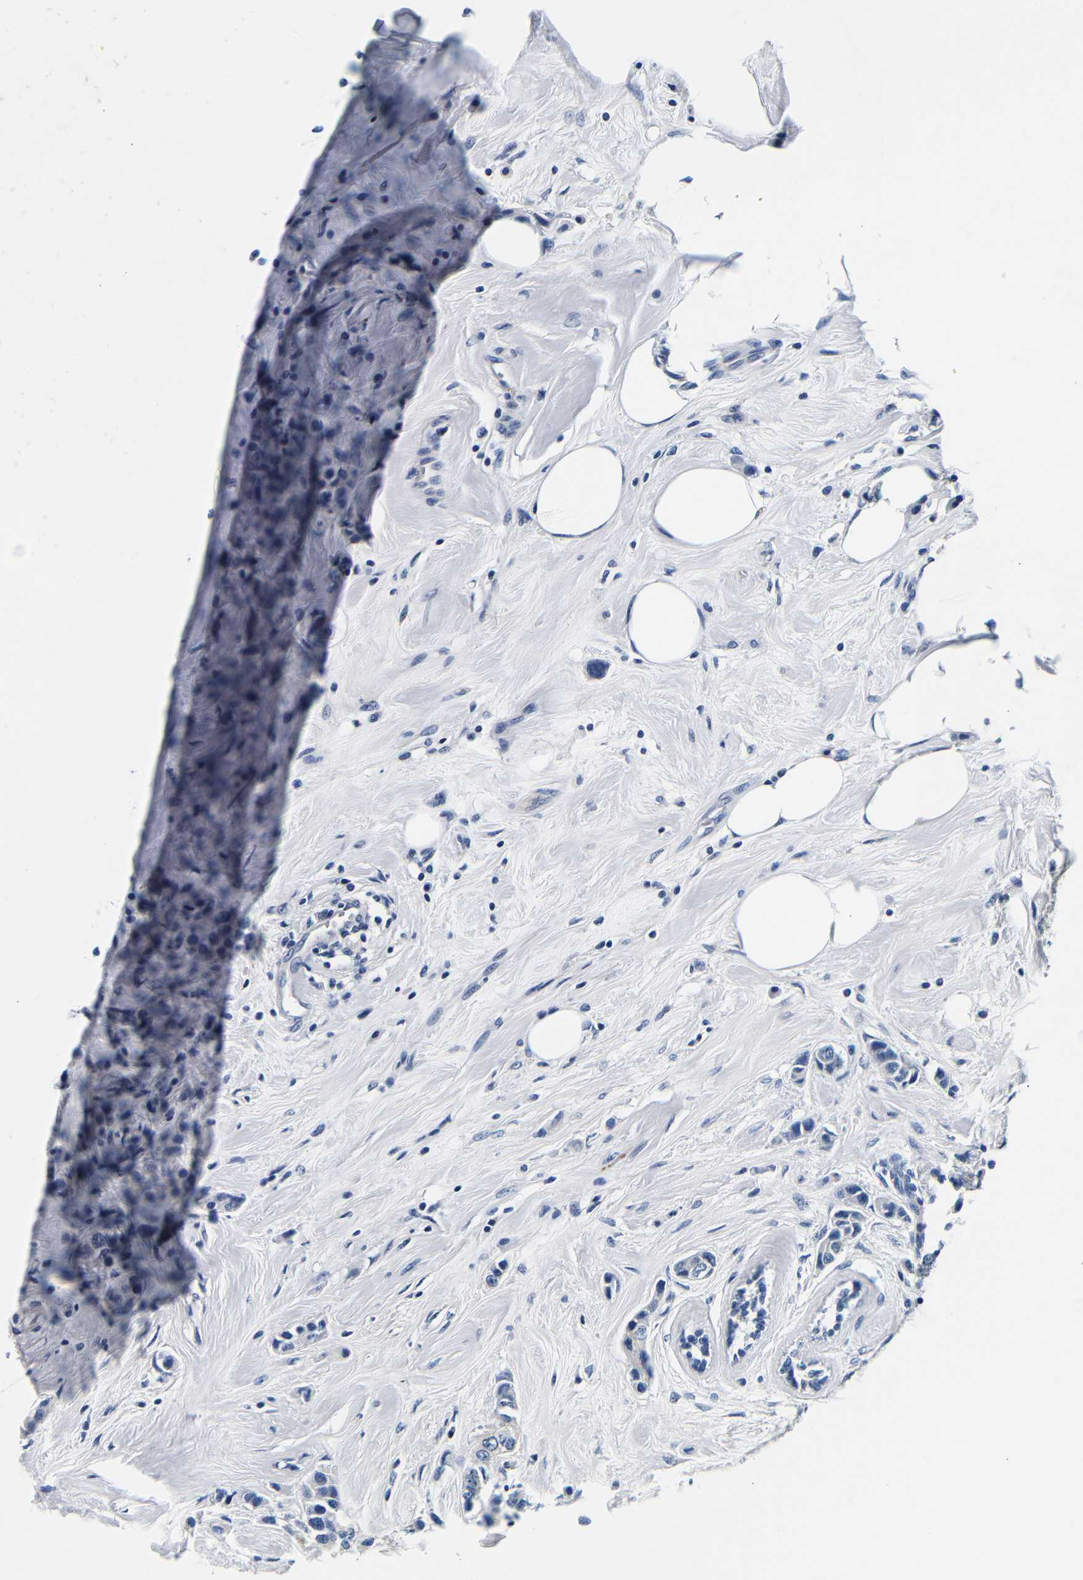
{"staining": {"intensity": "negative", "quantity": "none", "location": "none"}, "tissue": "breast cancer", "cell_type": "Tumor cells", "image_type": "cancer", "snomed": [{"axis": "morphology", "description": "Normal tissue, NOS"}, {"axis": "morphology", "description": "Duct carcinoma"}, {"axis": "topography", "description": "Breast"}], "caption": "Immunohistochemistry histopathology image of neoplastic tissue: breast cancer stained with DAB (3,3'-diaminobenzidine) displays no significant protein expression in tumor cells.", "gene": "GP1BA", "patient": {"sex": "female", "age": 50}}